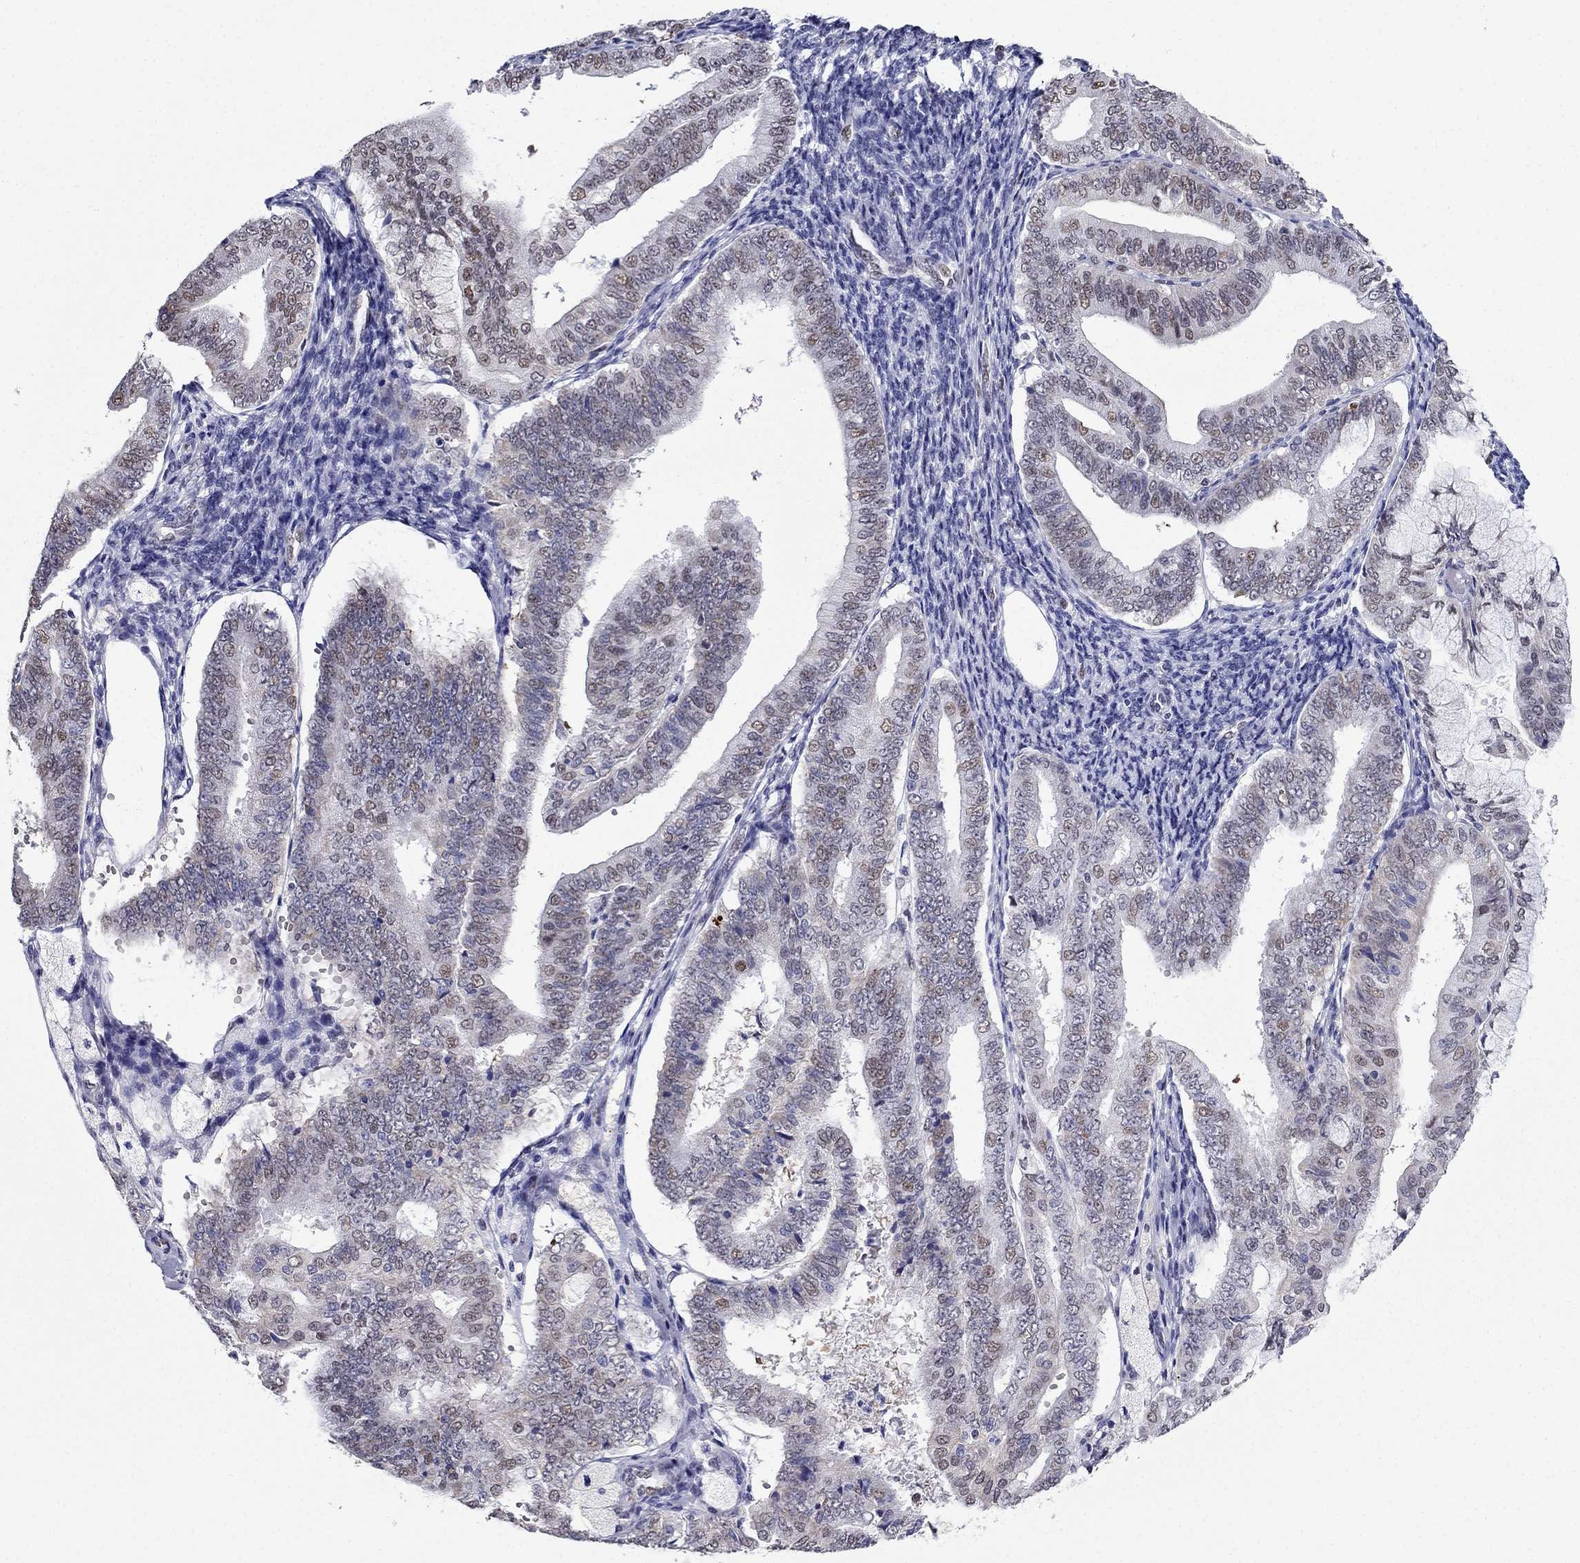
{"staining": {"intensity": "weak", "quantity": "25%-75%", "location": "nuclear"}, "tissue": "endometrial cancer", "cell_type": "Tumor cells", "image_type": "cancer", "snomed": [{"axis": "morphology", "description": "Adenocarcinoma, NOS"}, {"axis": "topography", "description": "Endometrium"}], "caption": "Immunohistochemical staining of human endometrial adenocarcinoma displays low levels of weak nuclear positivity in approximately 25%-75% of tumor cells.", "gene": "PPM1G", "patient": {"sex": "female", "age": 63}}